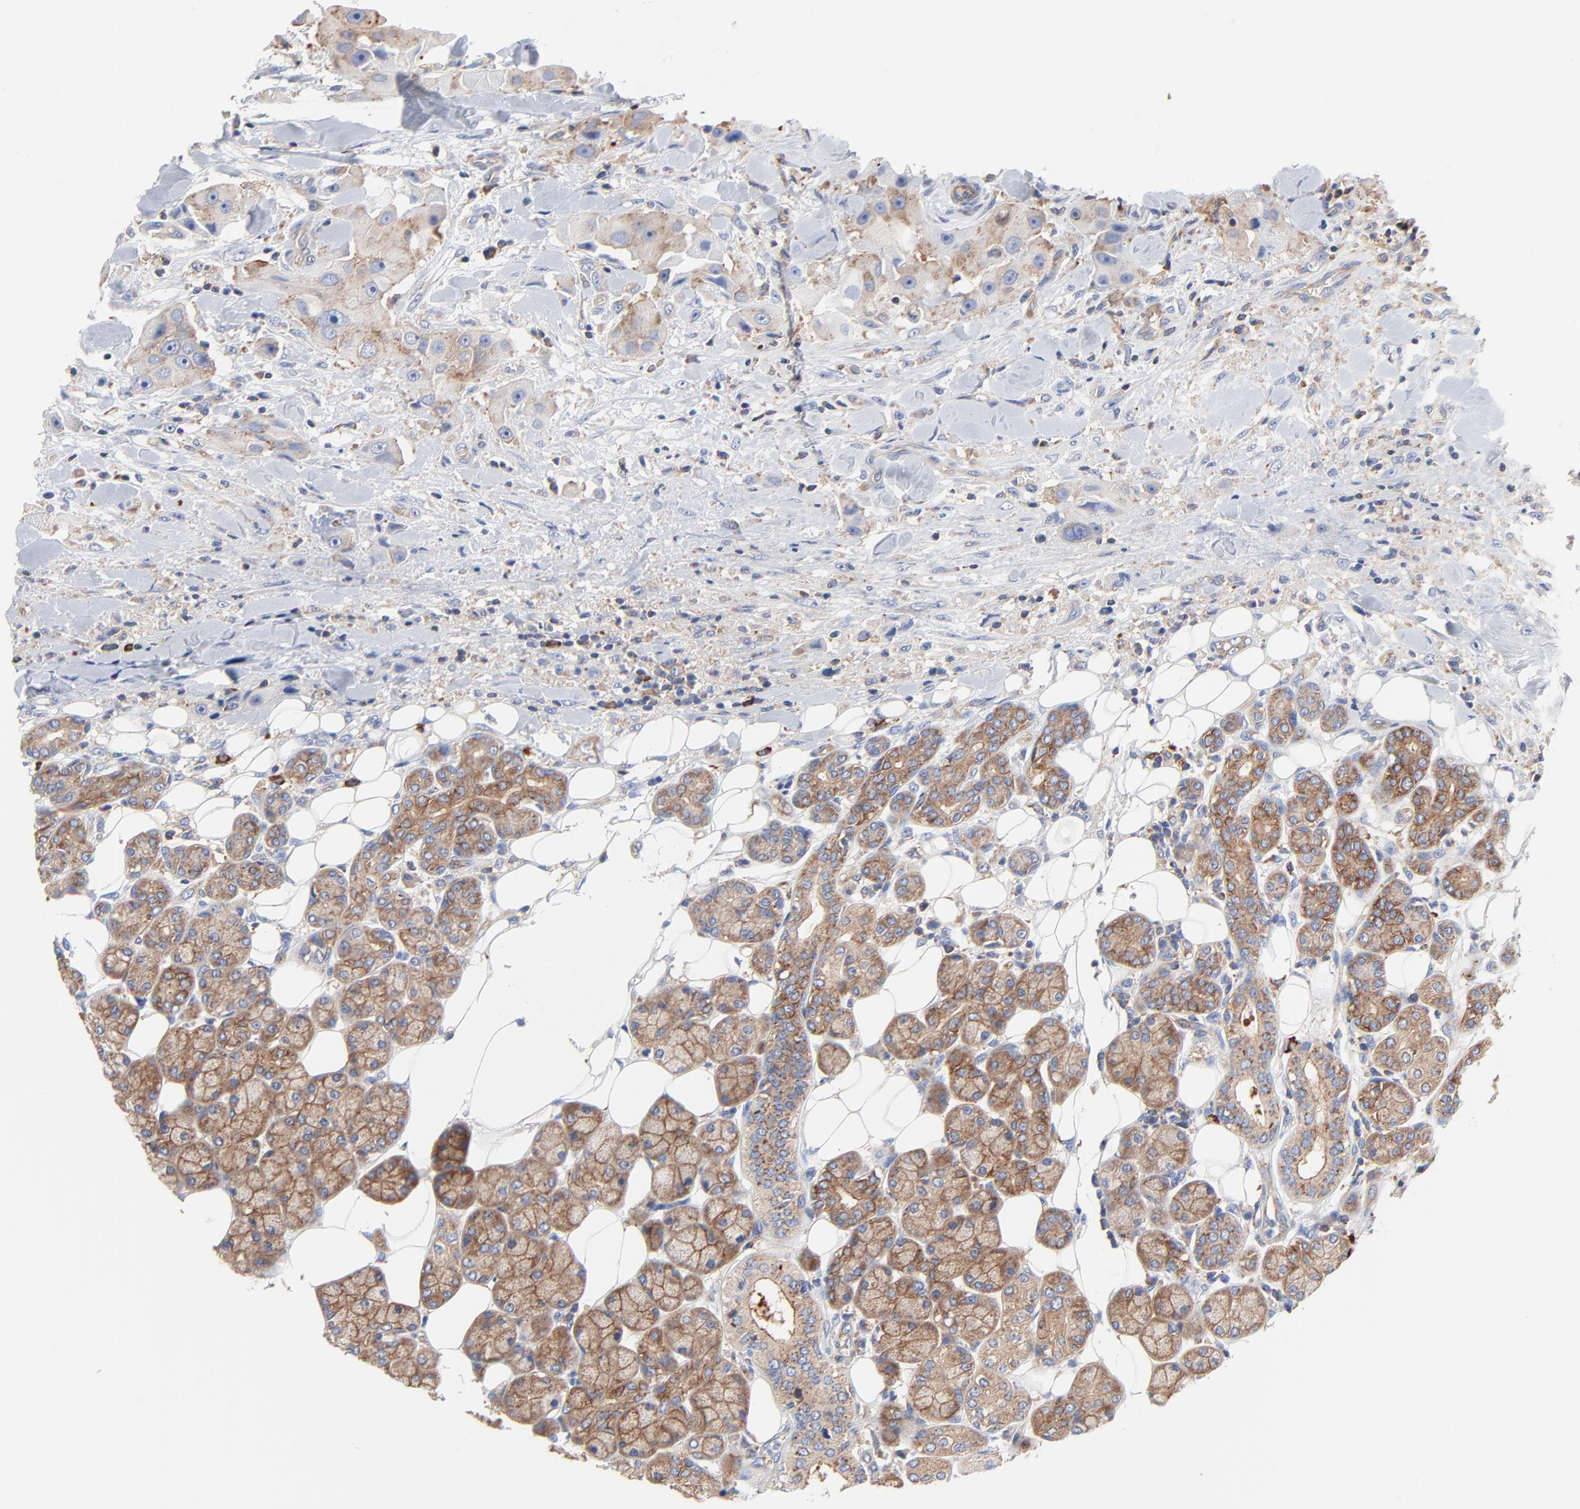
{"staining": {"intensity": "moderate", "quantity": ">75%", "location": "cytoplasmic/membranous"}, "tissue": "head and neck cancer", "cell_type": "Tumor cells", "image_type": "cancer", "snomed": [{"axis": "morphology", "description": "Normal tissue, NOS"}, {"axis": "morphology", "description": "Adenocarcinoma, NOS"}, {"axis": "topography", "description": "Salivary gland"}, {"axis": "topography", "description": "Head-Neck"}], "caption": "IHC of human adenocarcinoma (head and neck) shows medium levels of moderate cytoplasmic/membranous positivity in approximately >75% of tumor cells.", "gene": "CD2AP", "patient": {"sex": "male", "age": 80}}